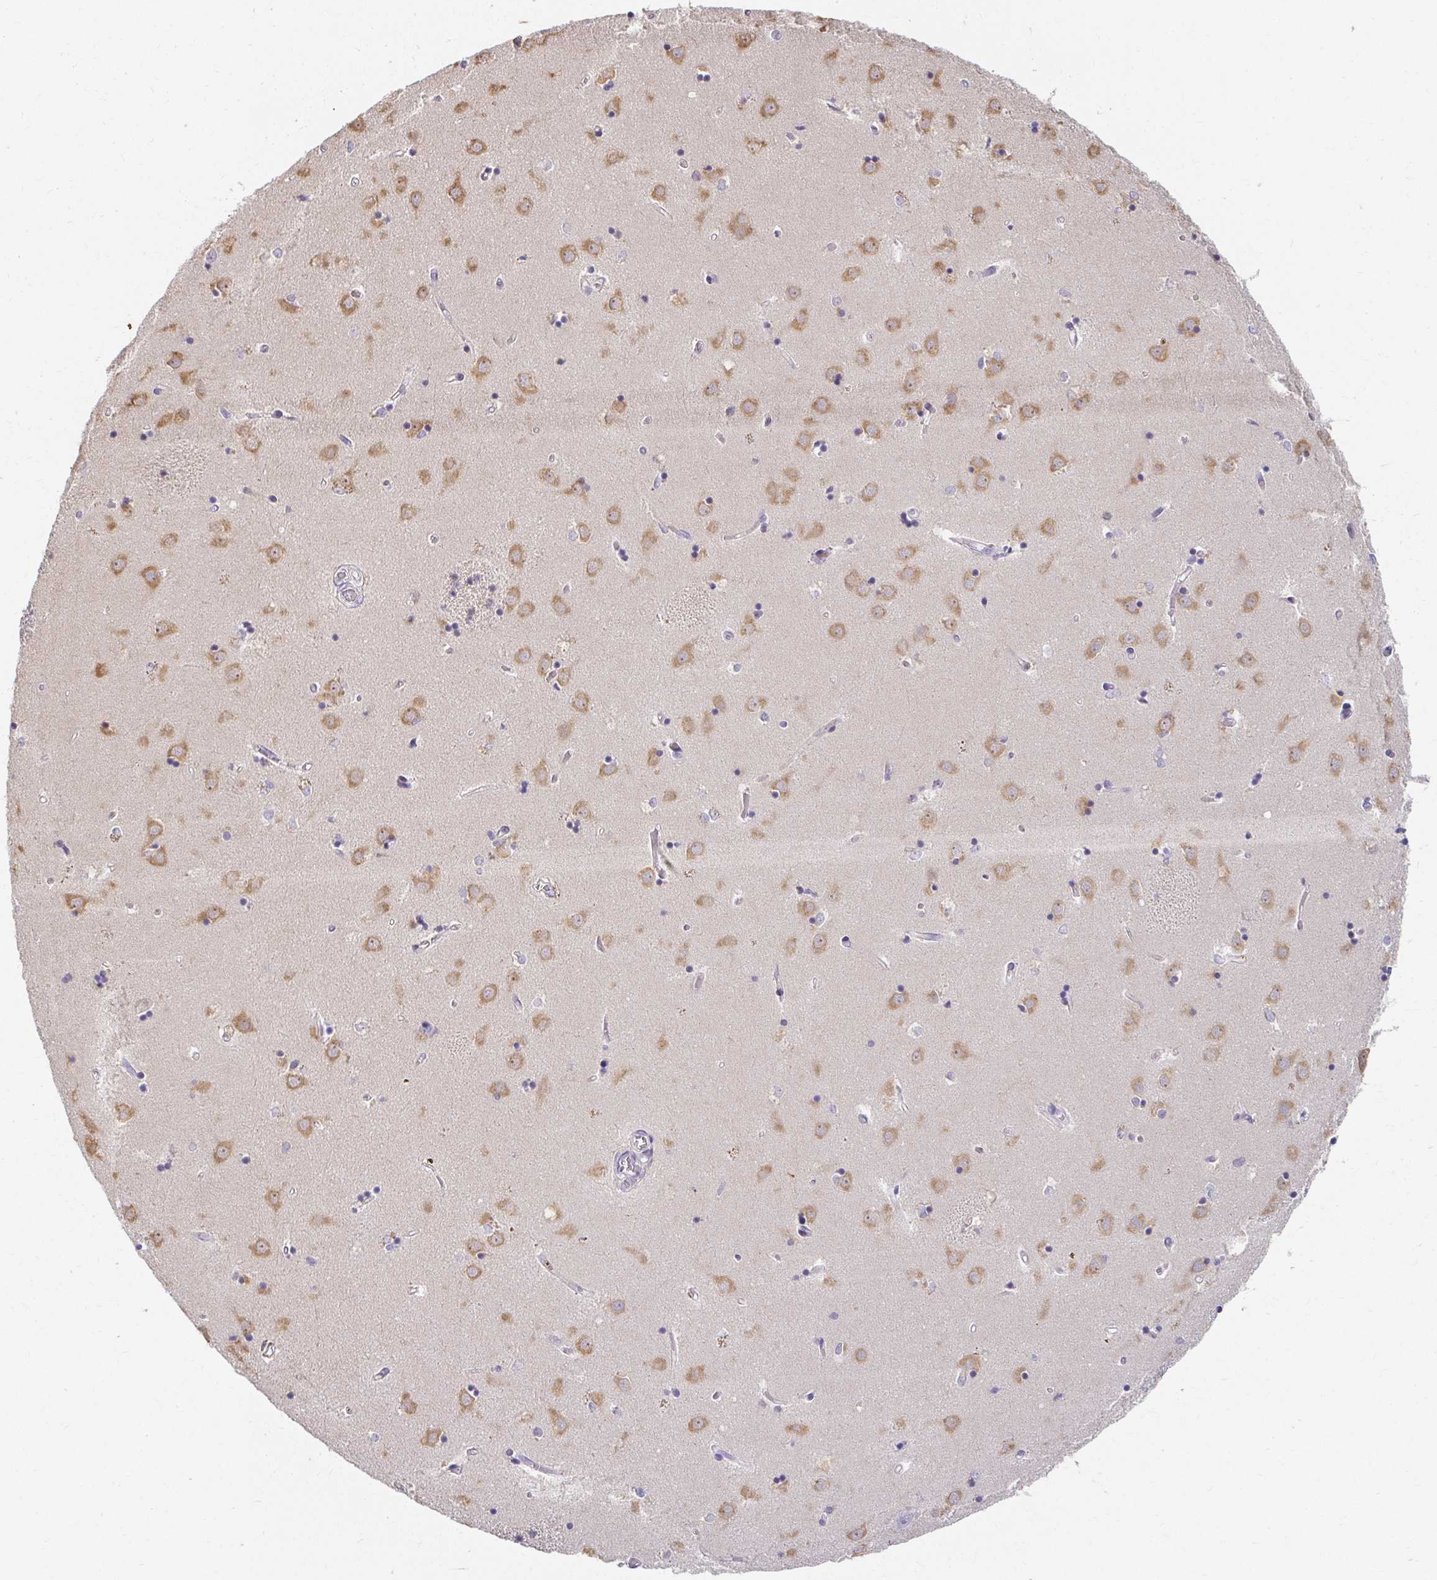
{"staining": {"intensity": "negative", "quantity": "none", "location": "none"}, "tissue": "caudate", "cell_type": "Glial cells", "image_type": "normal", "snomed": [{"axis": "morphology", "description": "Normal tissue, NOS"}, {"axis": "topography", "description": "Lateral ventricle wall"}], "caption": "This is an immunohistochemistry micrograph of normal caudate. There is no staining in glial cells.", "gene": "LOXL4", "patient": {"sex": "male", "age": 54}}